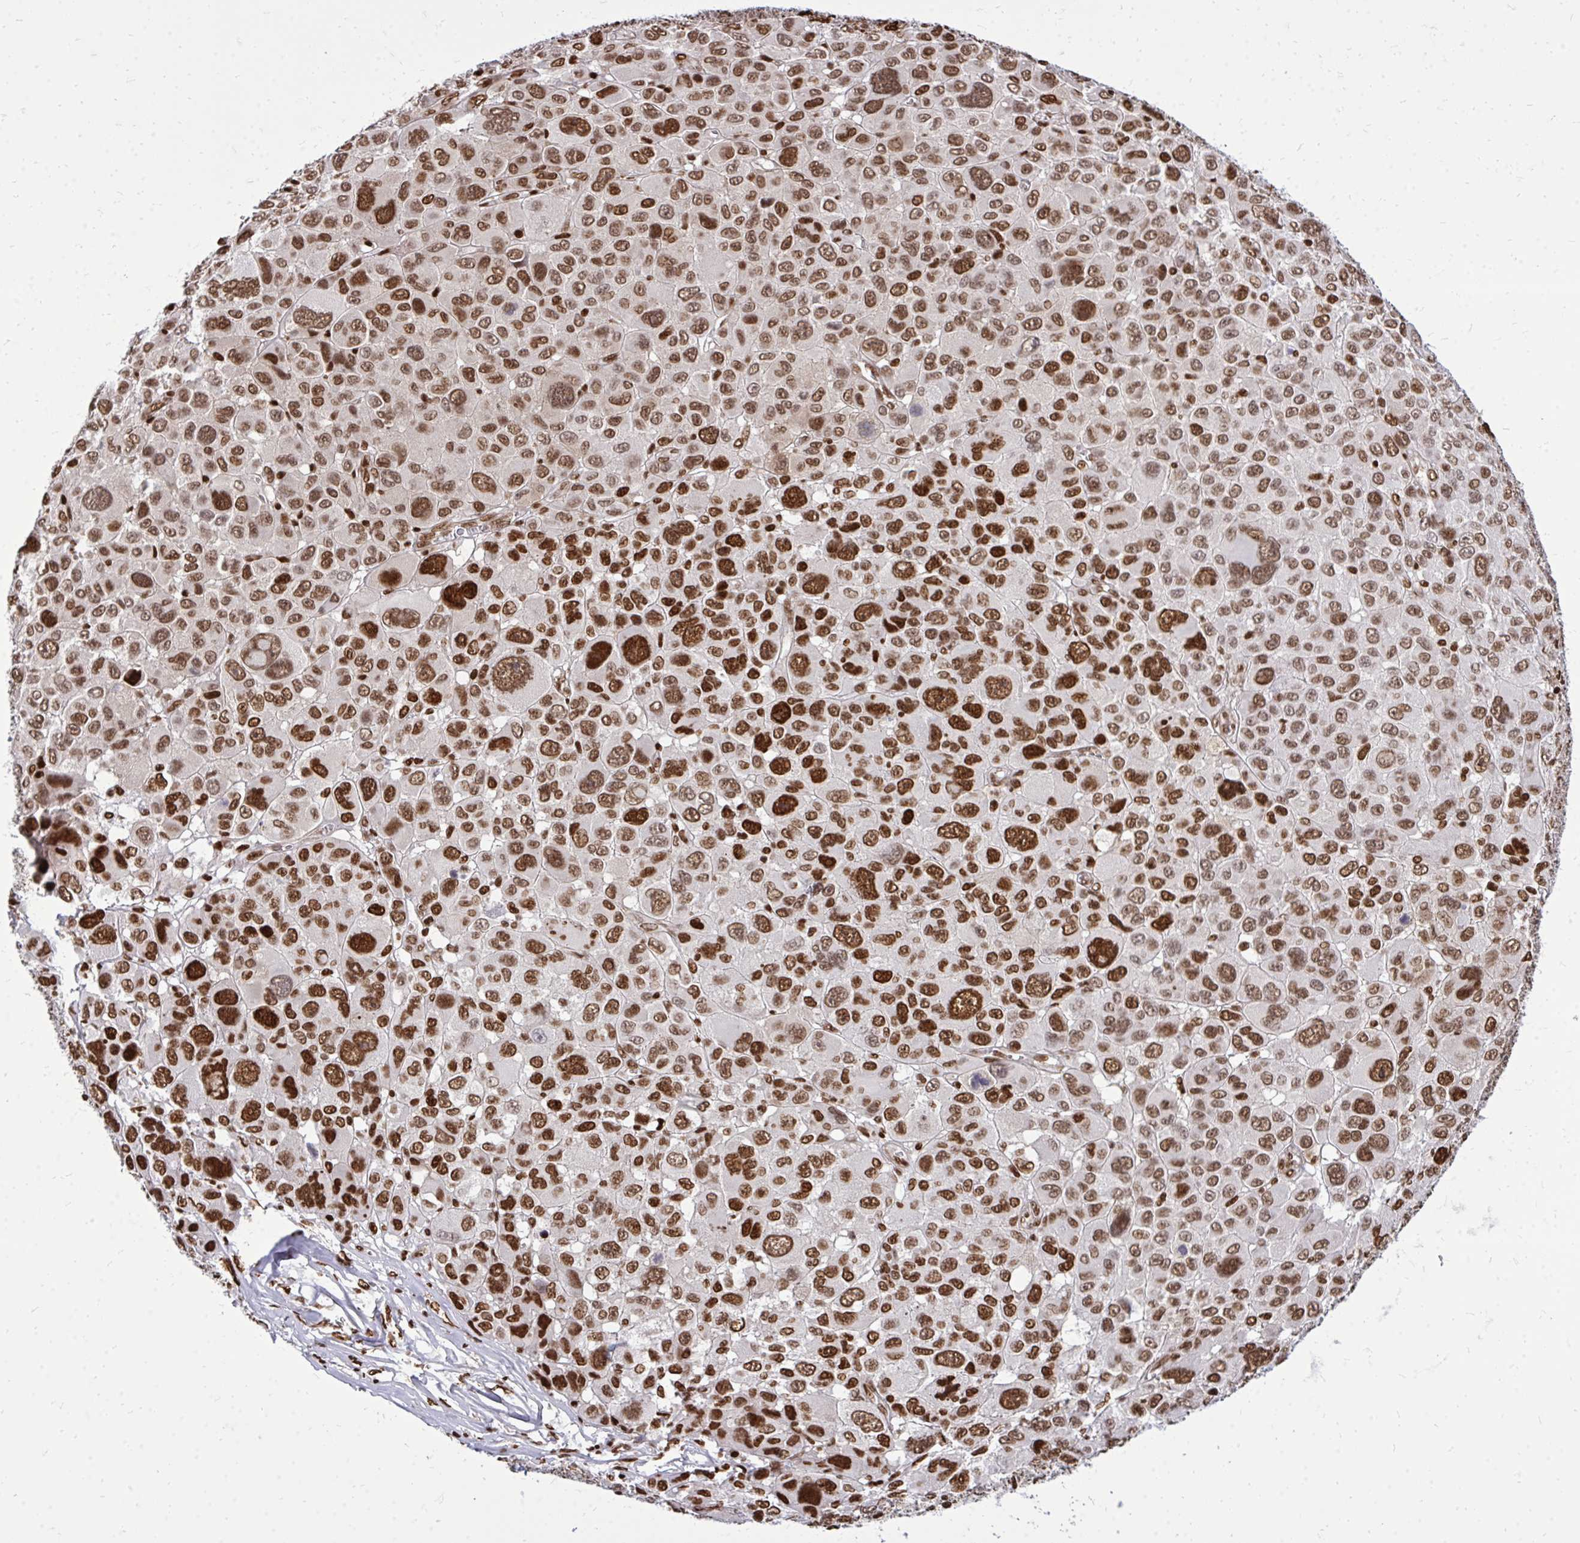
{"staining": {"intensity": "strong", "quantity": ">75%", "location": "nuclear"}, "tissue": "melanoma", "cell_type": "Tumor cells", "image_type": "cancer", "snomed": [{"axis": "morphology", "description": "Malignant melanoma, NOS"}, {"axis": "topography", "description": "Skin"}], "caption": "The immunohistochemical stain shows strong nuclear staining in tumor cells of malignant melanoma tissue.", "gene": "TBL1Y", "patient": {"sex": "female", "age": 66}}